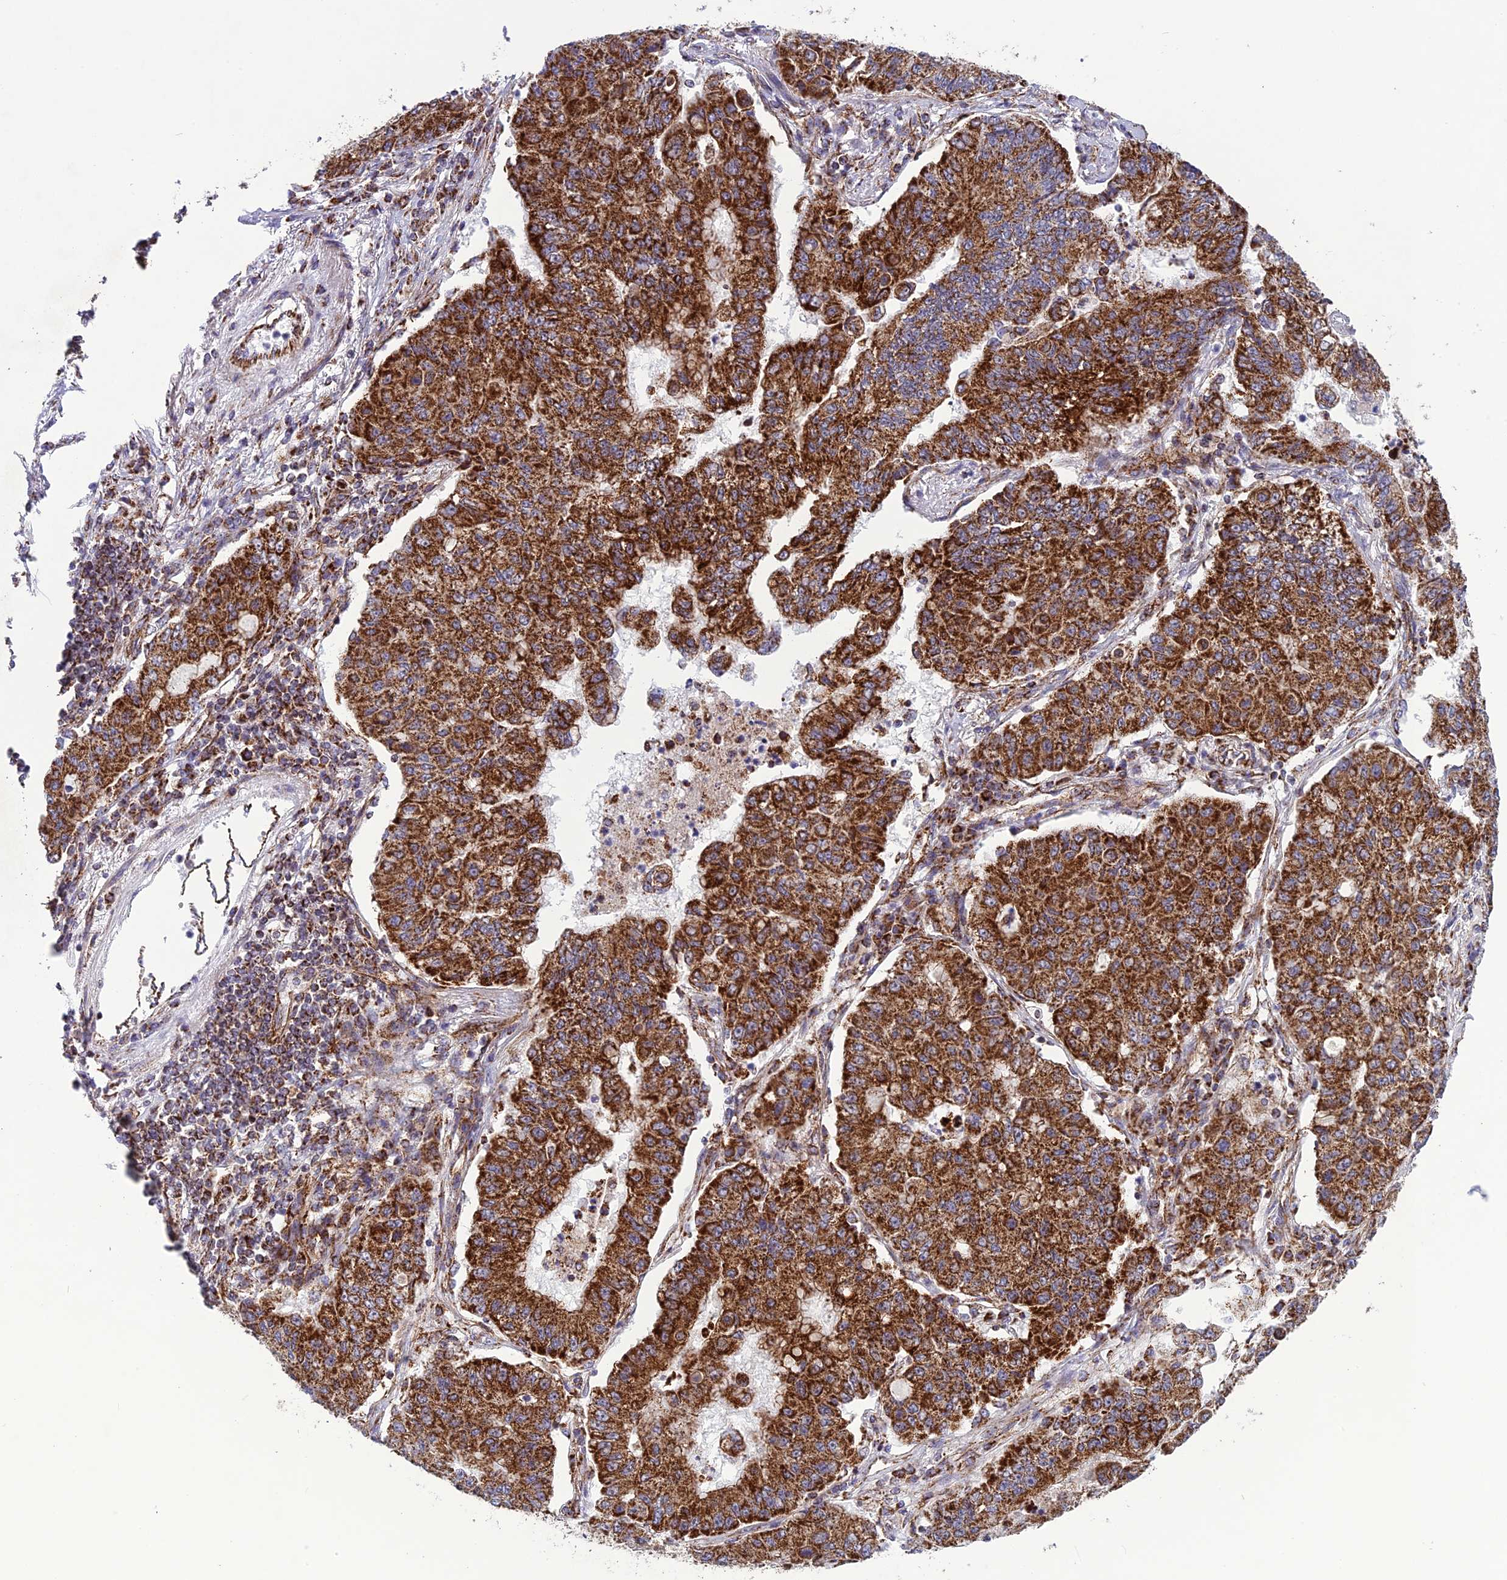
{"staining": {"intensity": "strong", "quantity": ">75%", "location": "cytoplasmic/membranous"}, "tissue": "lung cancer", "cell_type": "Tumor cells", "image_type": "cancer", "snomed": [{"axis": "morphology", "description": "Squamous cell carcinoma, NOS"}, {"axis": "topography", "description": "Lung"}], "caption": "This image reveals lung cancer stained with immunohistochemistry to label a protein in brown. The cytoplasmic/membranous of tumor cells show strong positivity for the protein. Nuclei are counter-stained blue.", "gene": "MRPS18B", "patient": {"sex": "male", "age": 74}}